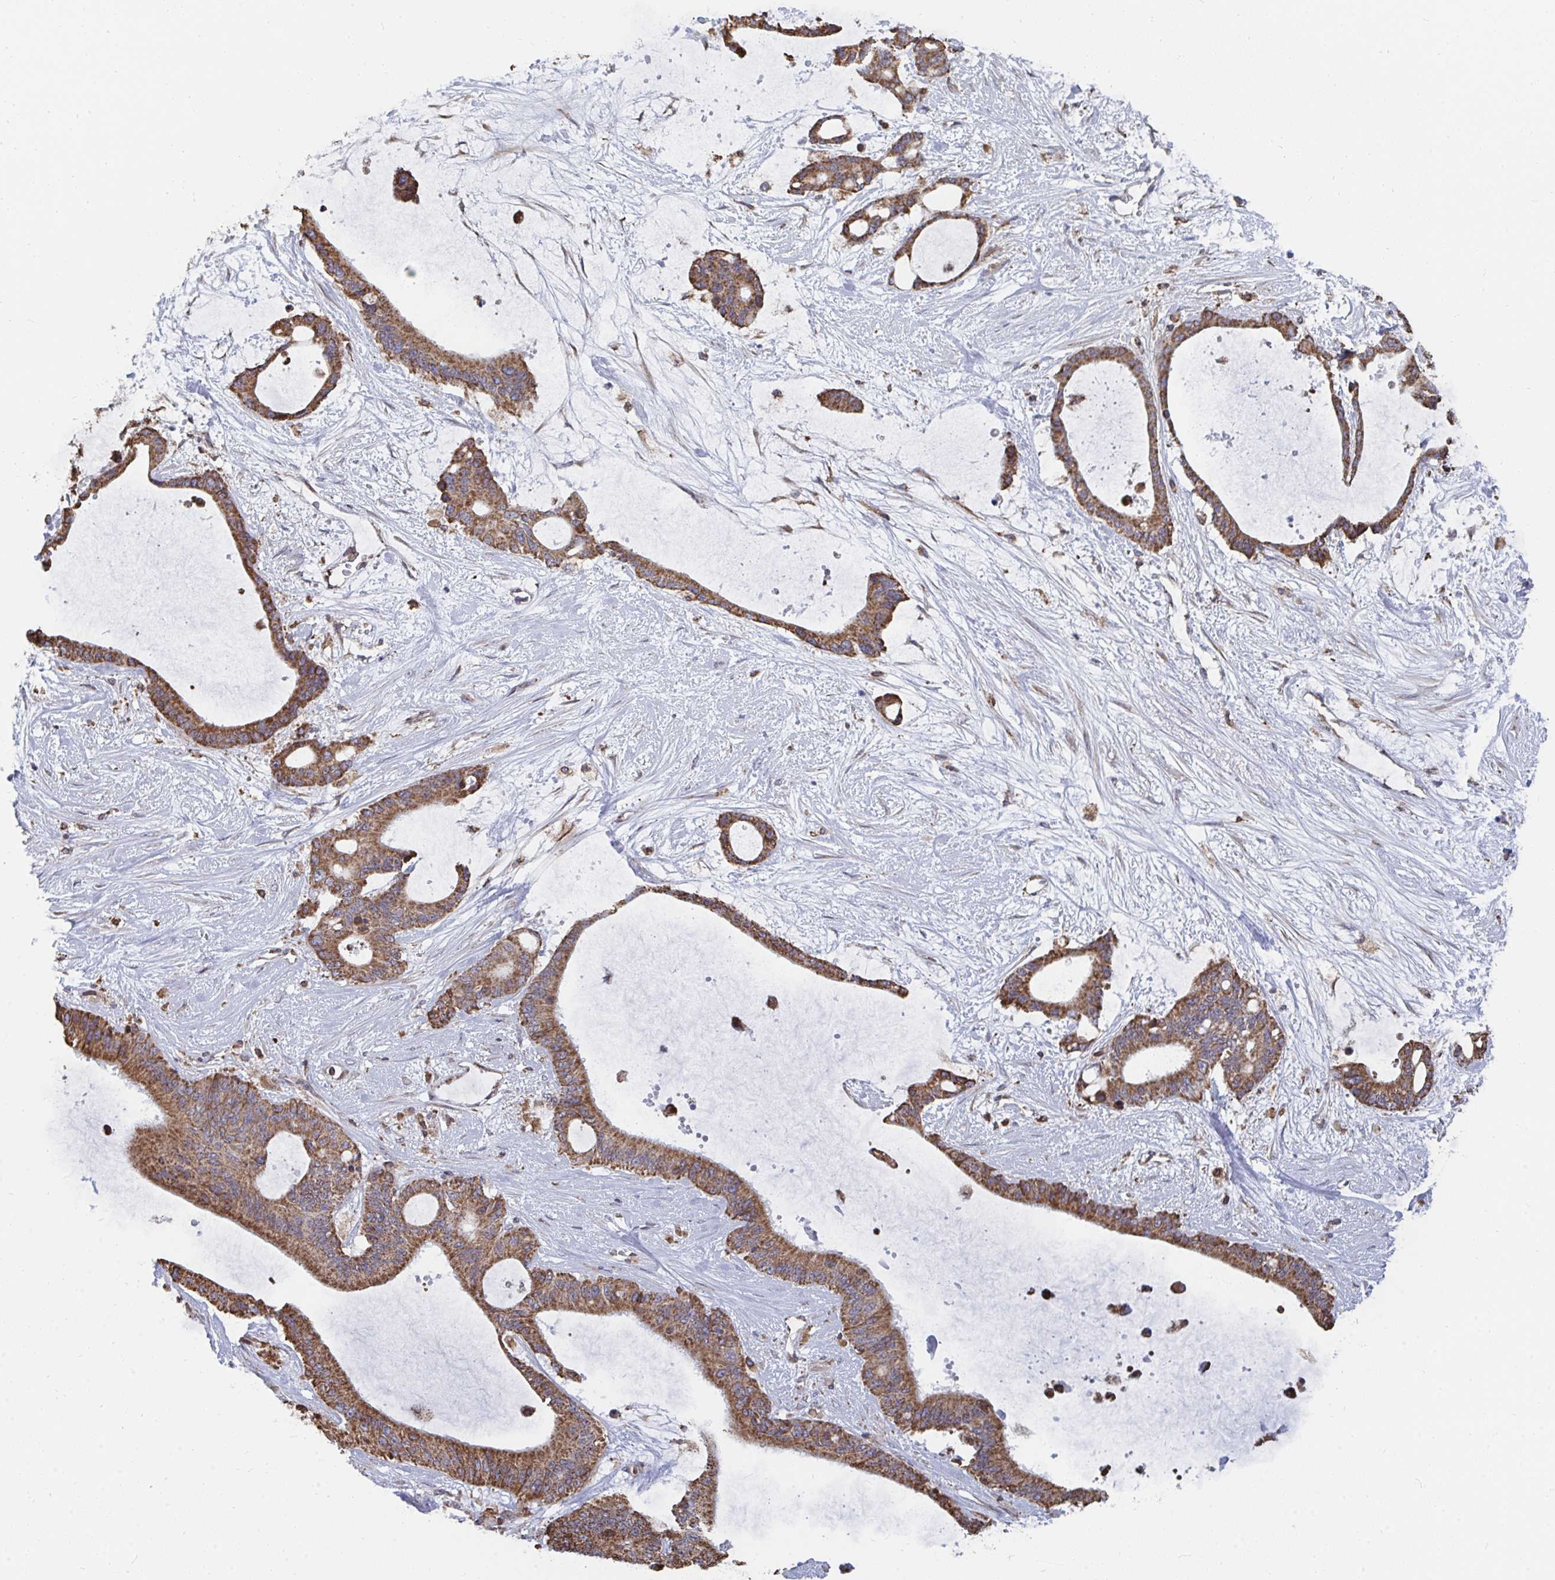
{"staining": {"intensity": "strong", "quantity": ">75%", "location": "cytoplasmic/membranous"}, "tissue": "liver cancer", "cell_type": "Tumor cells", "image_type": "cancer", "snomed": [{"axis": "morphology", "description": "Normal tissue, NOS"}, {"axis": "morphology", "description": "Cholangiocarcinoma"}, {"axis": "topography", "description": "Liver"}, {"axis": "topography", "description": "Peripheral nerve tissue"}], "caption": "Tumor cells exhibit high levels of strong cytoplasmic/membranous expression in approximately >75% of cells in liver cholangiocarcinoma.", "gene": "ELAVL1", "patient": {"sex": "female", "age": 73}}